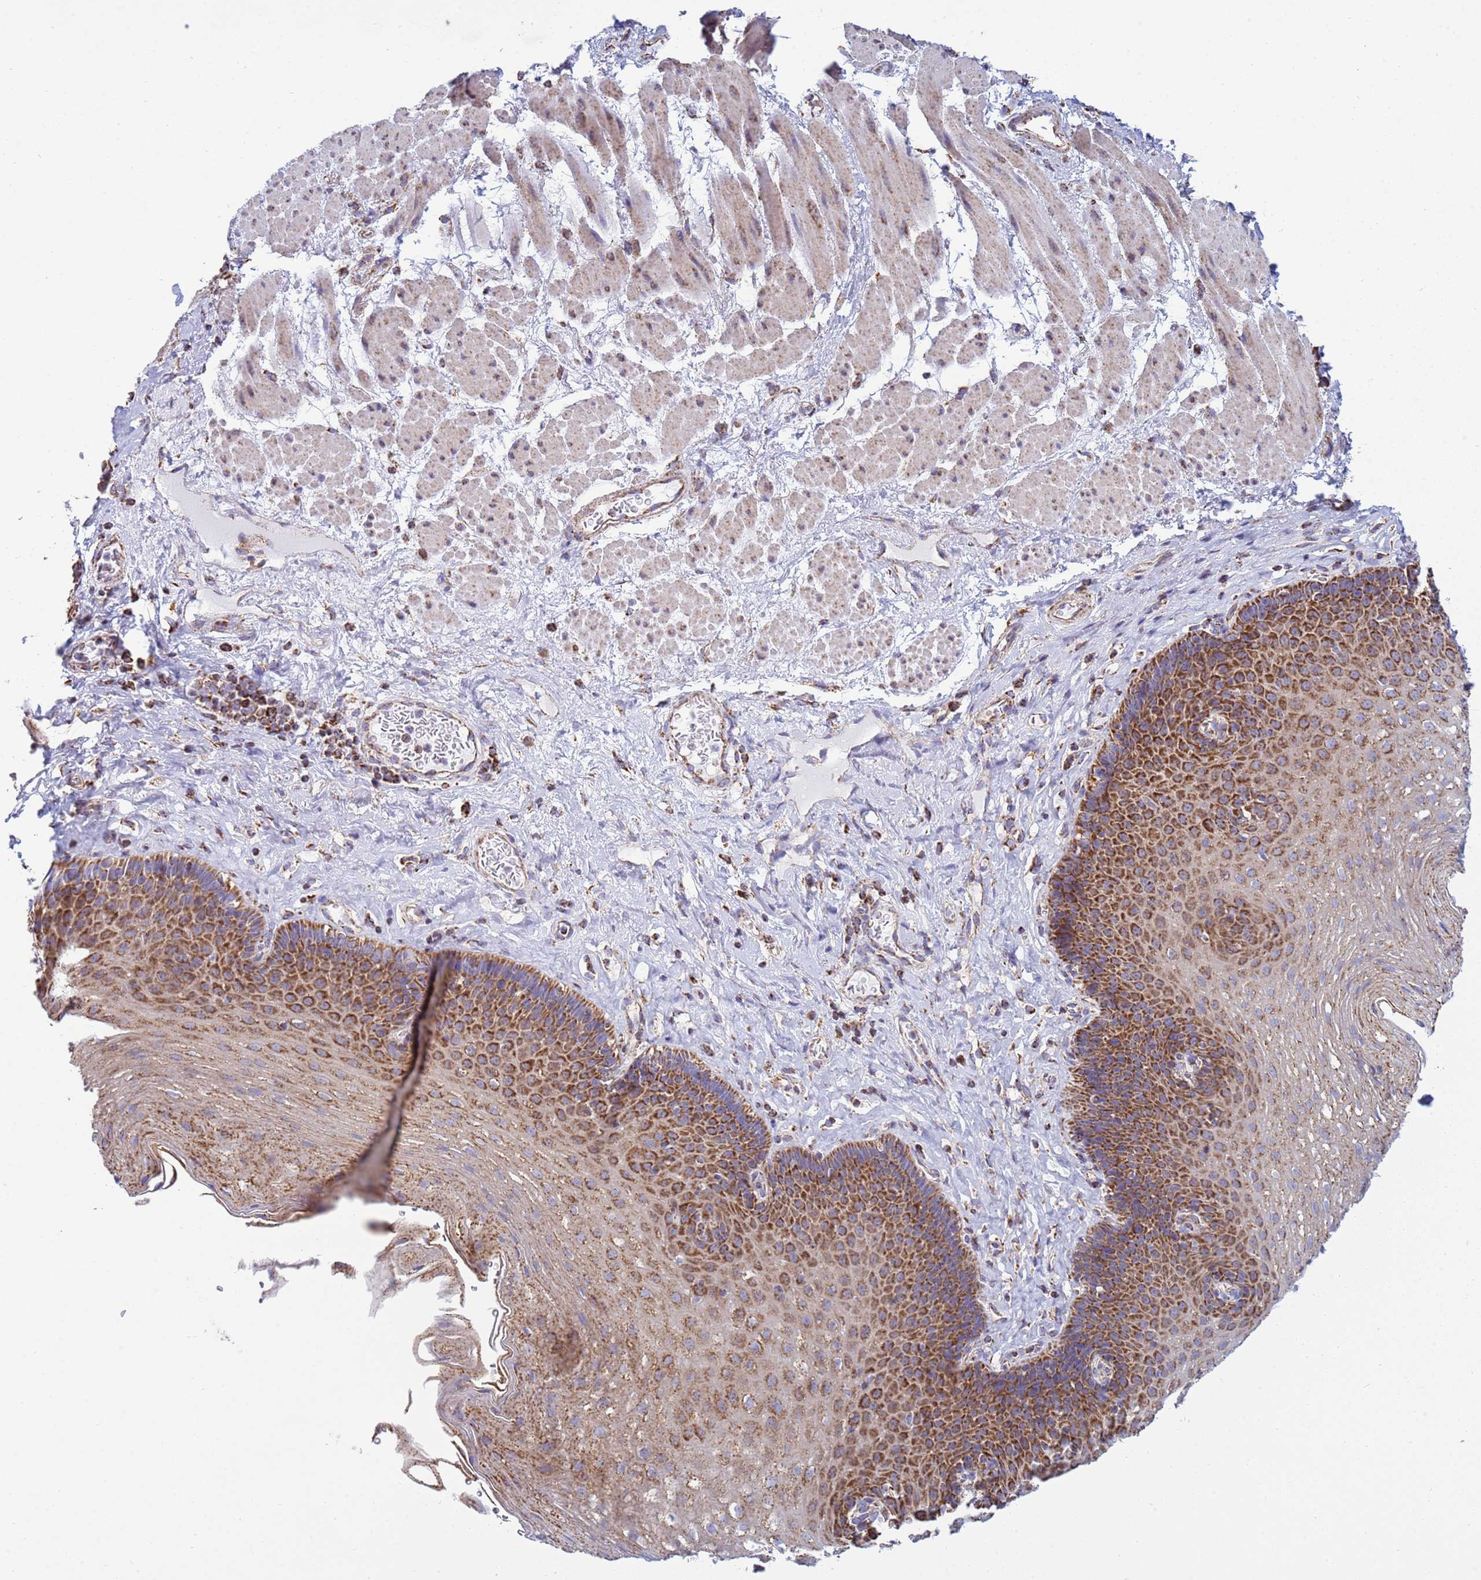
{"staining": {"intensity": "strong", "quantity": "25%-75%", "location": "cytoplasmic/membranous"}, "tissue": "esophagus", "cell_type": "Squamous epithelial cells", "image_type": "normal", "snomed": [{"axis": "morphology", "description": "Normal tissue, NOS"}, {"axis": "topography", "description": "Esophagus"}], "caption": "Esophagus was stained to show a protein in brown. There is high levels of strong cytoplasmic/membranous staining in about 25%-75% of squamous epithelial cells. Nuclei are stained in blue.", "gene": "COQ4", "patient": {"sex": "female", "age": 66}}